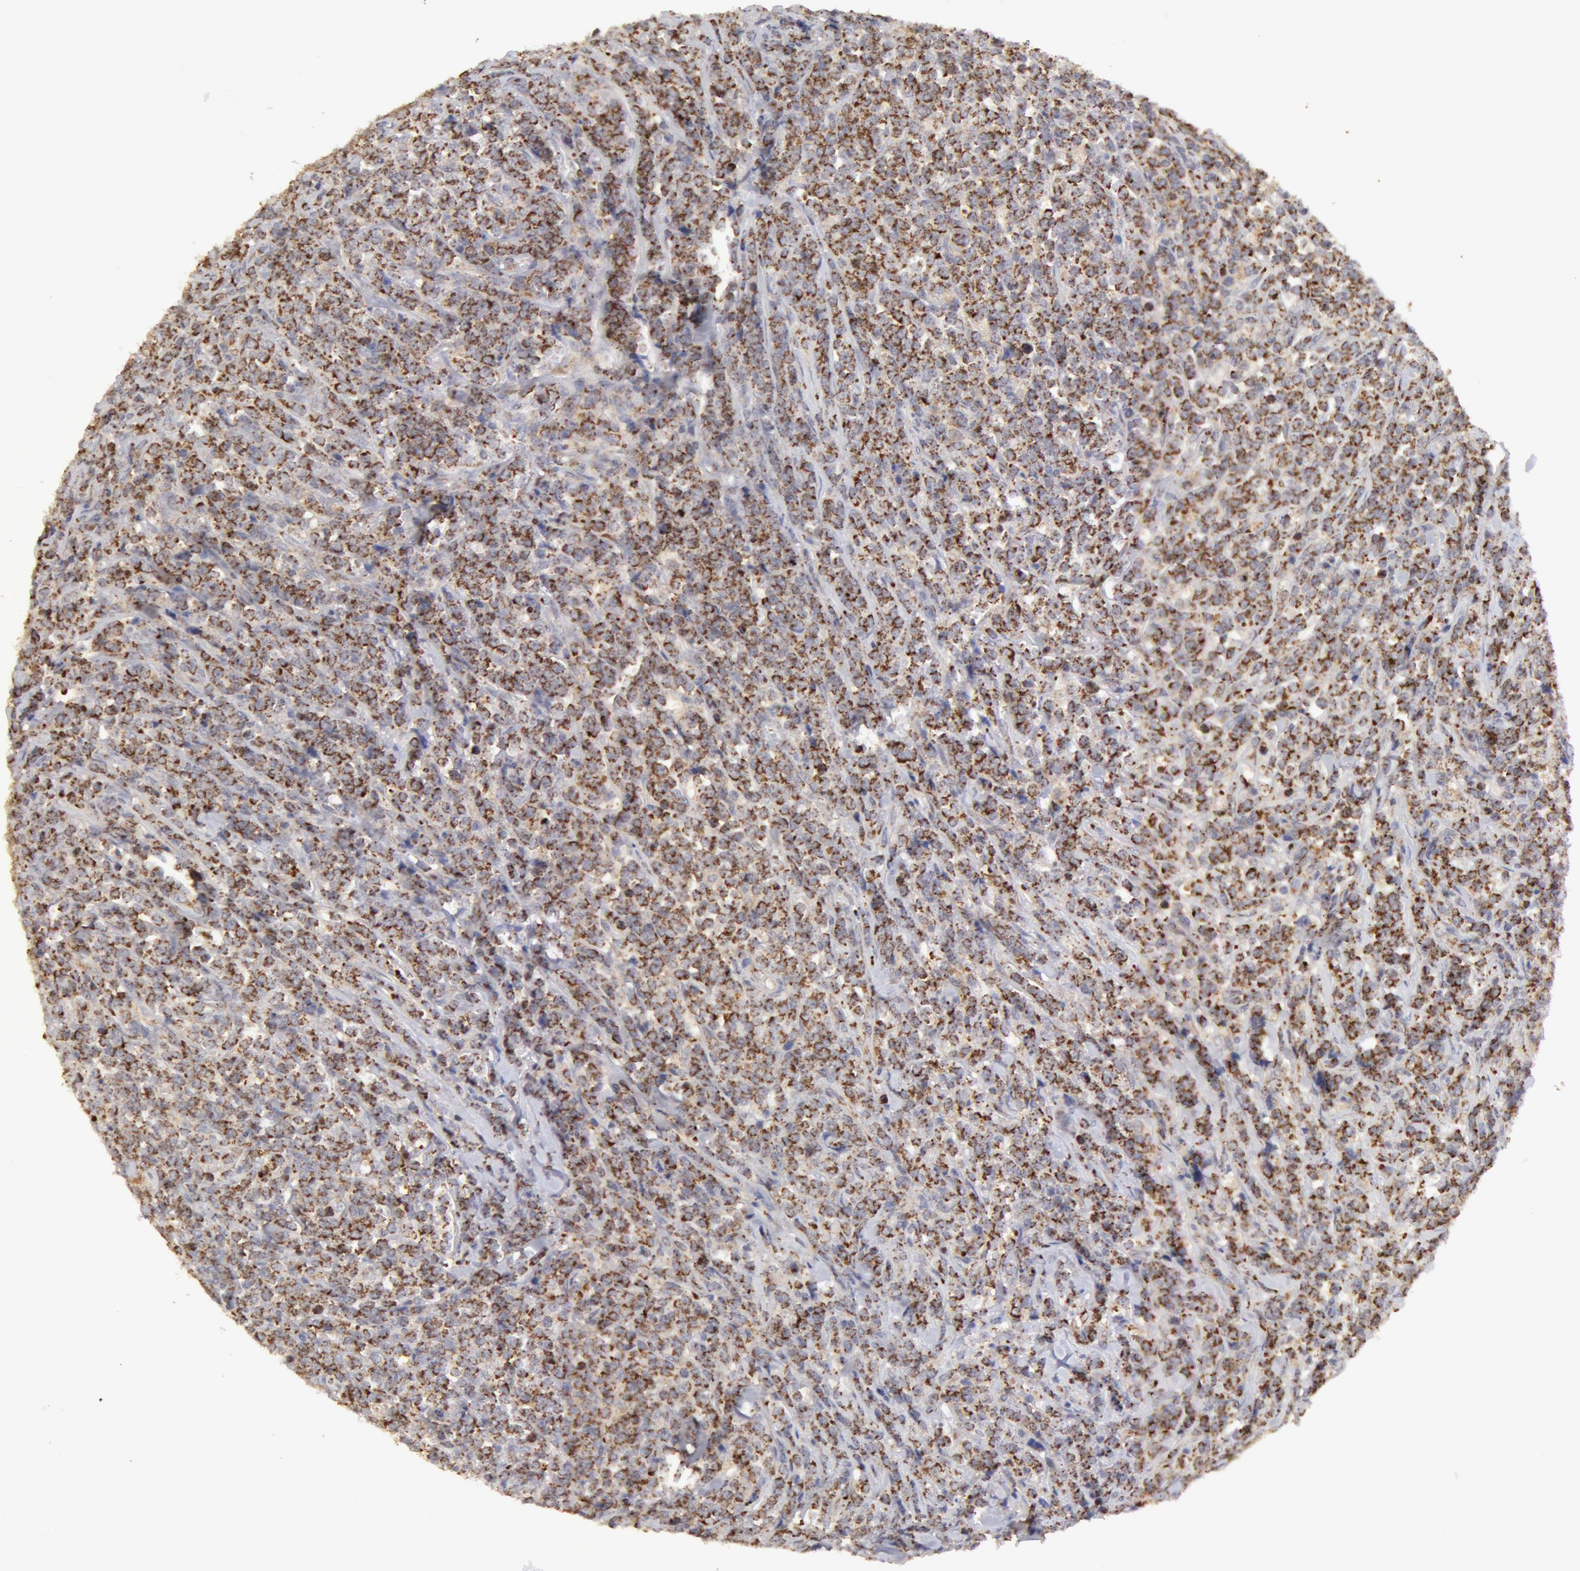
{"staining": {"intensity": "moderate", "quantity": ">75%", "location": "cytoplasmic/membranous"}, "tissue": "lymphoma", "cell_type": "Tumor cells", "image_type": "cancer", "snomed": [{"axis": "morphology", "description": "Malignant lymphoma, non-Hodgkin's type, High grade"}, {"axis": "topography", "description": "Small intestine"}, {"axis": "topography", "description": "Colon"}], "caption": "This photomicrograph exhibits IHC staining of malignant lymphoma, non-Hodgkin's type (high-grade), with medium moderate cytoplasmic/membranous positivity in about >75% of tumor cells.", "gene": "ADPRH", "patient": {"sex": "male", "age": 8}}